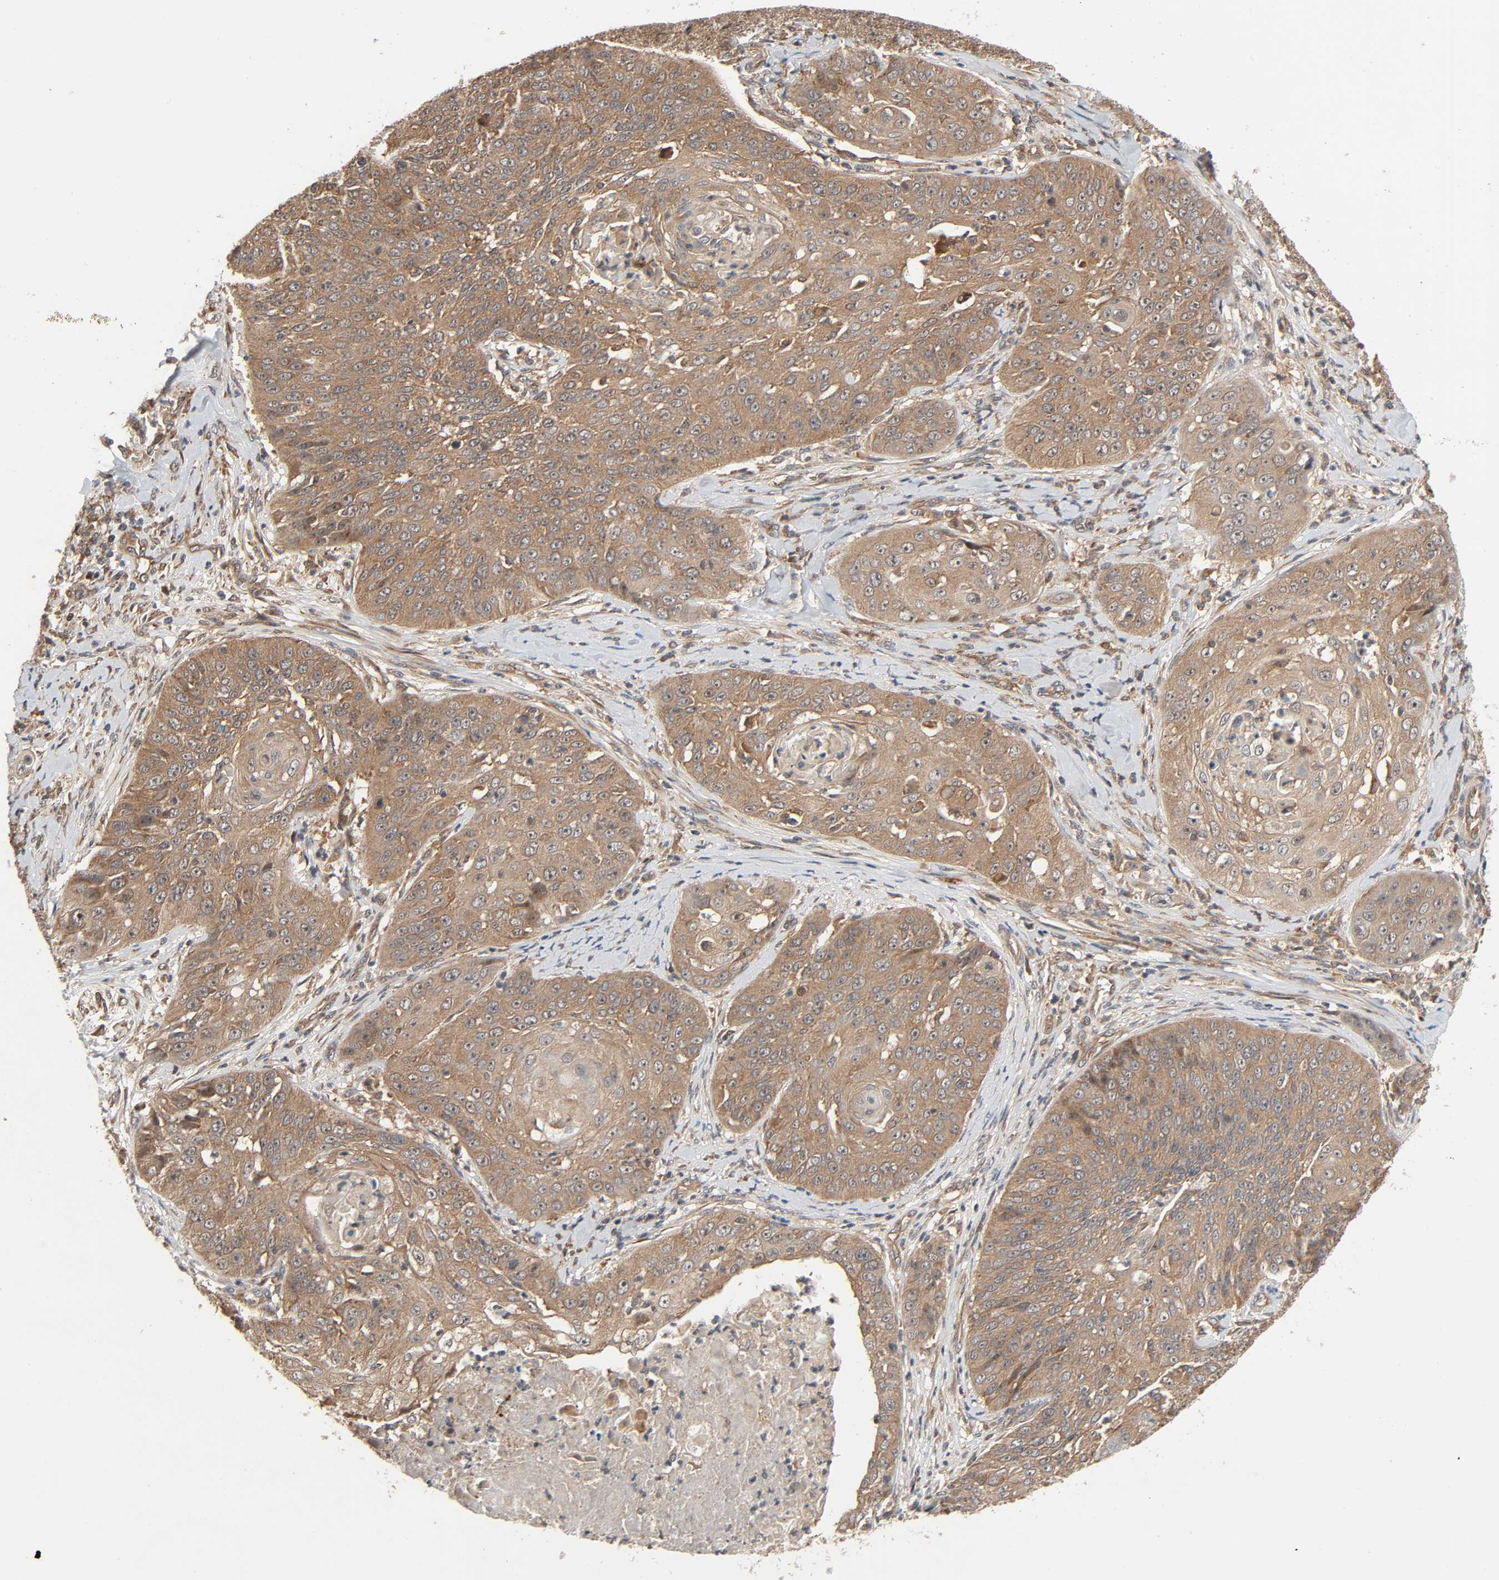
{"staining": {"intensity": "moderate", "quantity": ">75%", "location": "cytoplasmic/membranous"}, "tissue": "cervical cancer", "cell_type": "Tumor cells", "image_type": "cancer", "snomed": [{"axis": "morphology", "description": "Squamous cell carcinoma, NOS"}, {"axis": "topography", "description": "Cervix"}], "caption": "Cervical cancer stained with DAB (3,3'-diaminobenzidine) immunohistochemistry reveals medium levels of moderate cytoplasmic/membranous staining in about >75% of tumor cells. (DAB (3,3'-diaminobenzidine) = brown stain, brightfield microscopy at high magnification).", "gene": "PPP2R1B", "patient": {"sex": "female", "age": 64}}